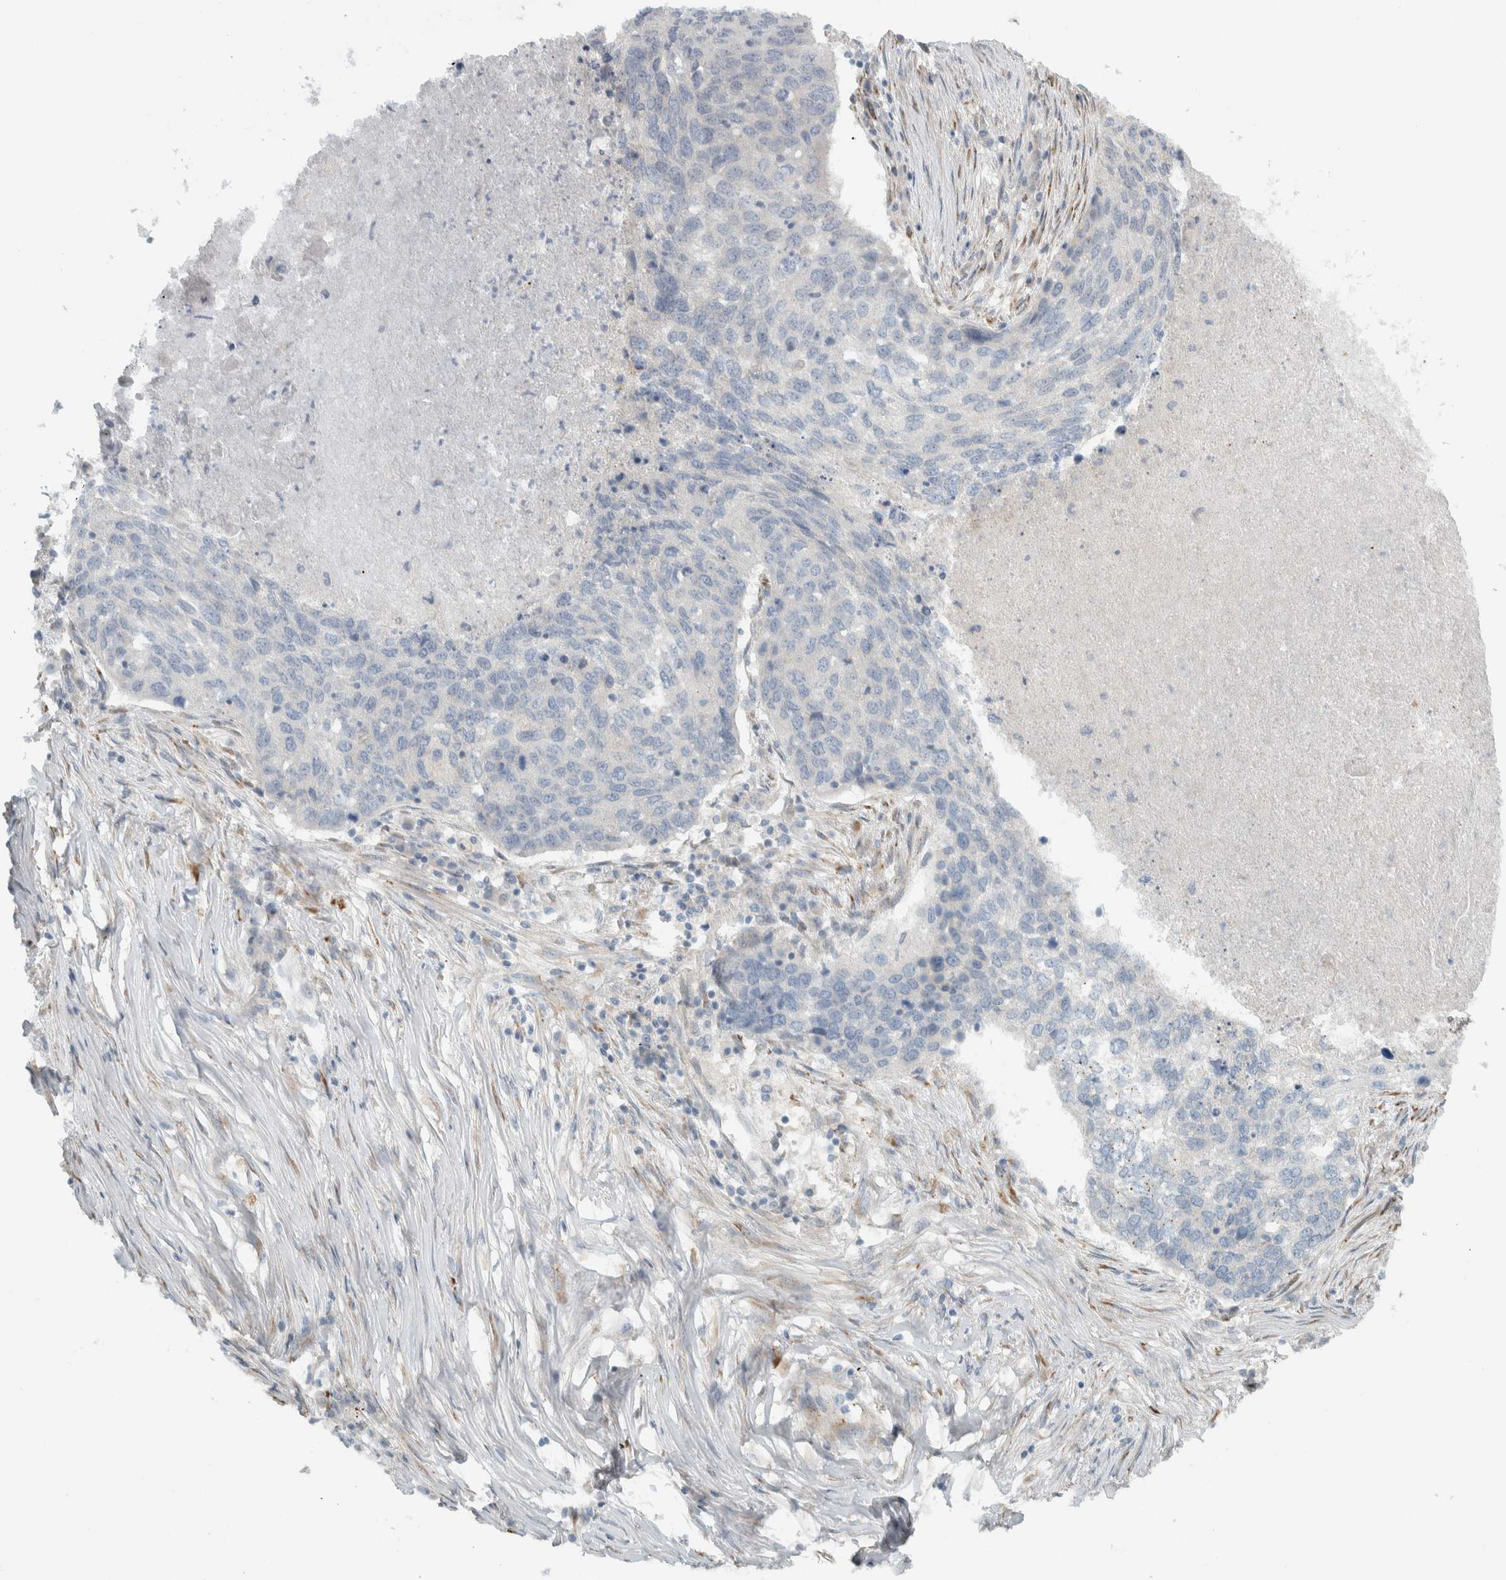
{"staining": {"intensity": "negative", "quantity": "none", "location": "none"}, "tissue": "lung cancer", "cell_type": "Tumor cells", "image_type": "cancer", "snomed": [{"axis": "morphology", "description": "Squamous cell carcinoma, NOS"}, {"axis": "topography", "description": "Lung"}], "caption": "Lung cancer was stained to show a protein in brown. There is no significant staining in tumor cells.", "gene": "HGS", "patient": {"sex": "female", "age": 63}}